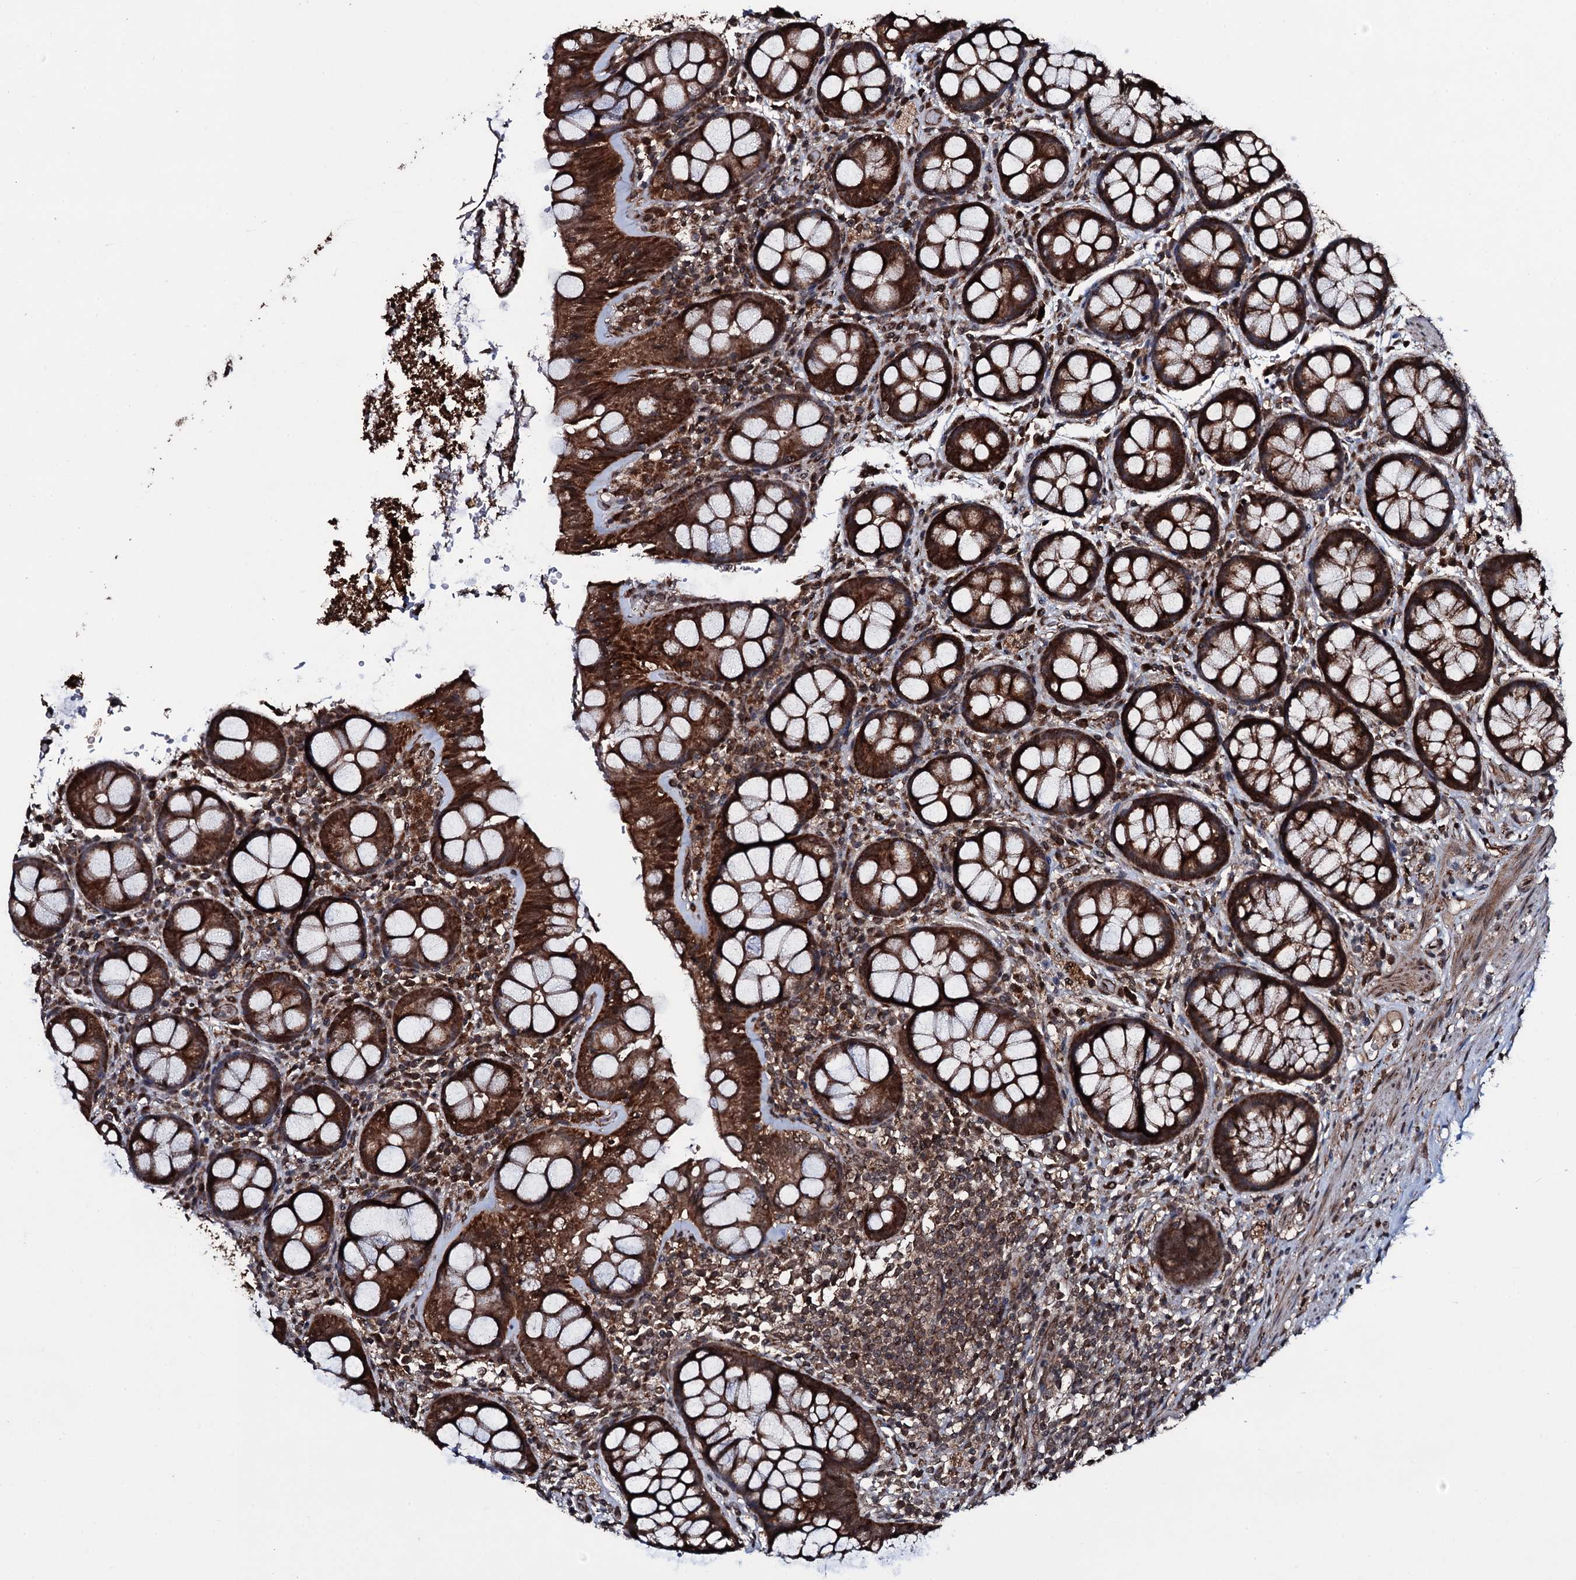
{"staining": {"intensity": "strong", "quantity": ">75%", "location": "cytoplasmic/membranous,nuclear"}, "tissue": "rectum", "cell_type": "Glandular cells", "image_type": "normal", "snomed": [{"axis": "morphology", "description": "Normal tissue, NOS"}, {"axis": "topography", "description": "Rectum"}], "caption": "Immunohistochemical staining of normal human rectum exhibits >75% levels of strong cytoplasmic/membranous,nuclear protein expression in approximately >75% of glandular cells. The staining was performed using DAB, with brown indicating positive protein expression. Nuclei are stained blue with hematoxylin.", "gene": "MRPS31", "patient": {"sex": "male", "age": 83}}